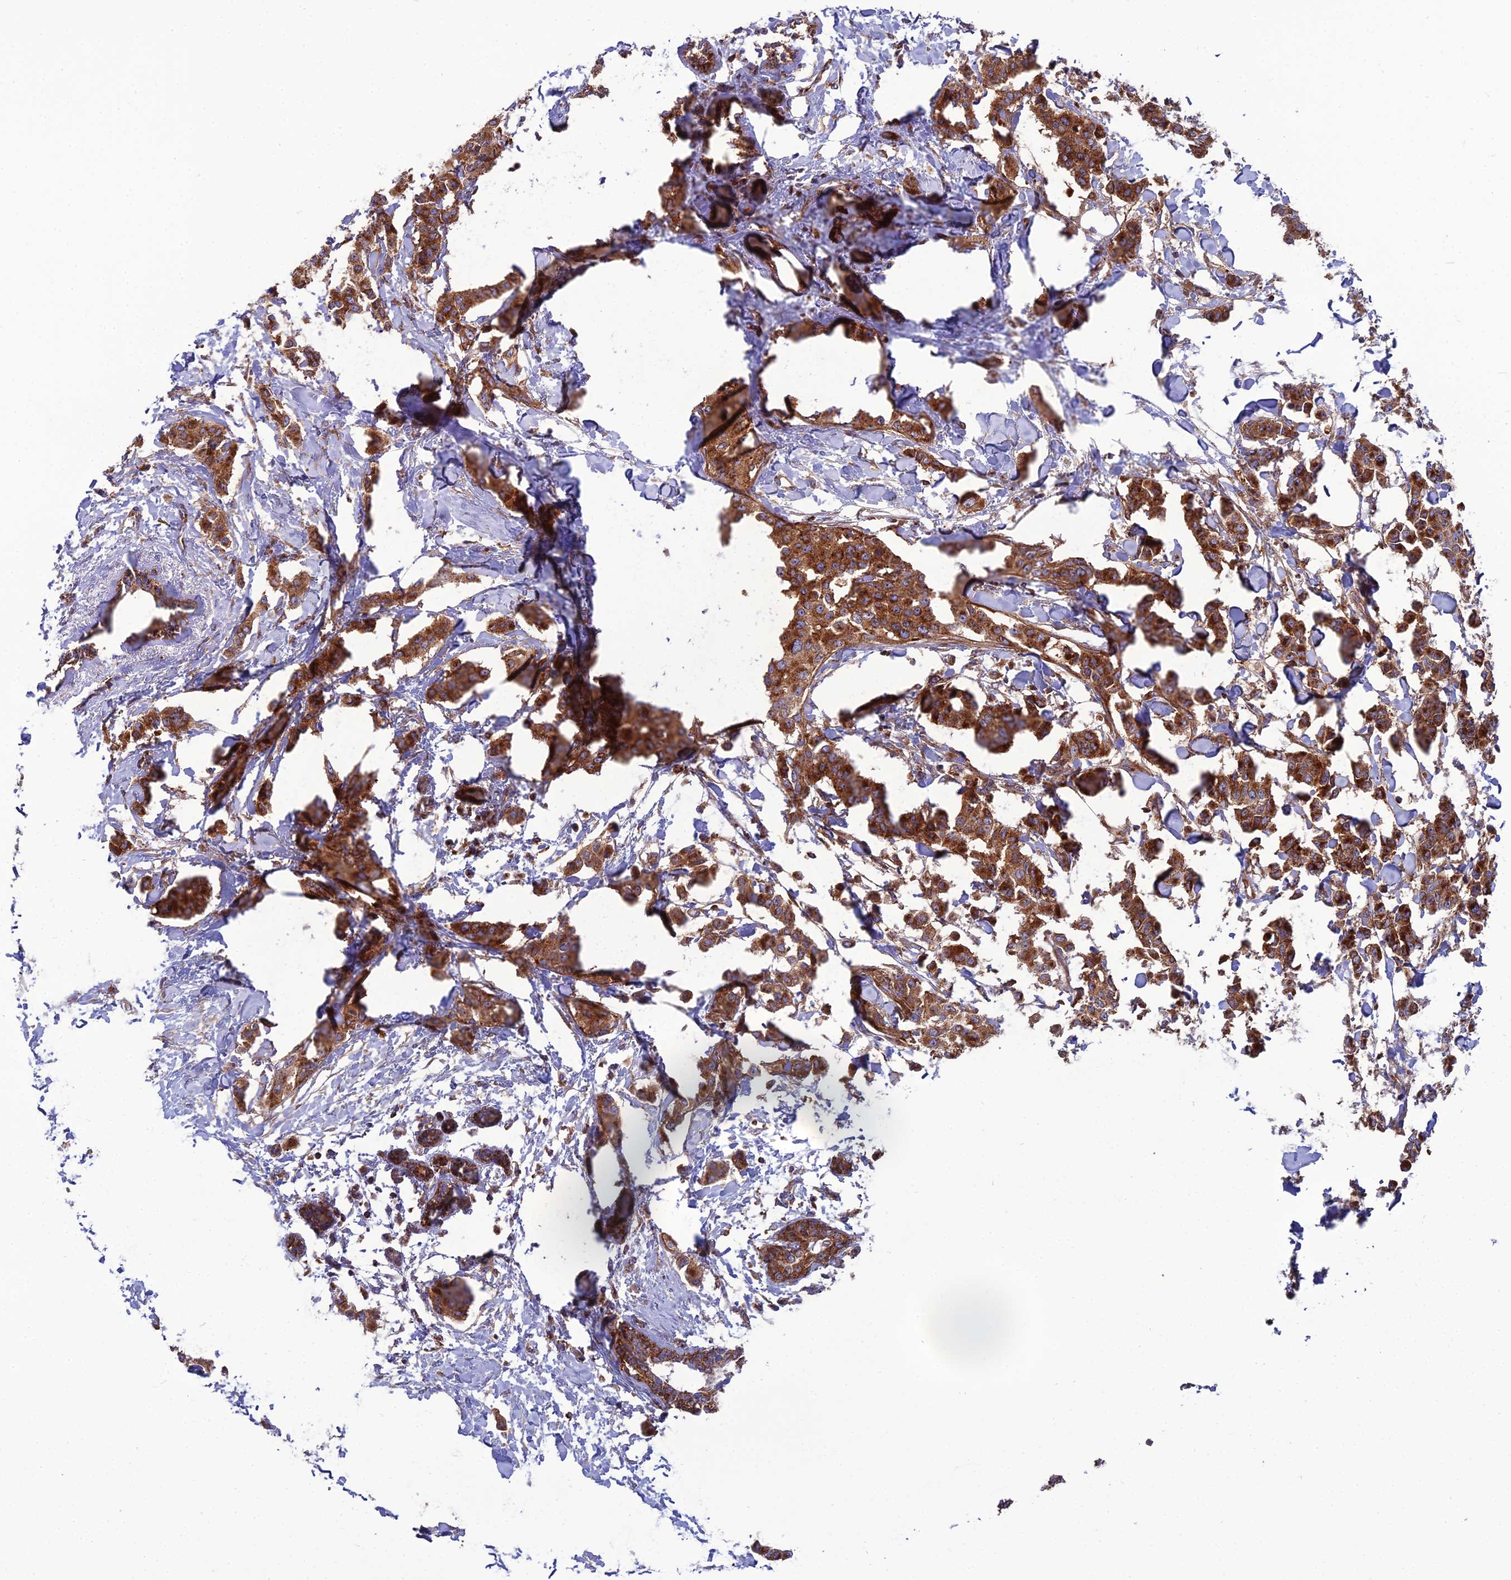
{"staining": {"intensity": "strong", "quantity": ">75%", "location": "cytoplasmic/membranous"}, "tissue": "breast cancer", "cell_type": "Tumor cells", "image_type": "cancer", "snomed": [{"axis": "morphology", "description": "Duct carcinoma"}, {"axis": "topography", "description": "Breast"}], "caption": "A photomicrograph of breast cancer (intraductal carcinoma) stained for a protein shows strong cytoplasmic/membranous brown staining in tumor cells.", "gene": "LNPEP", "patient": {"sex": "female", "age": 40}}